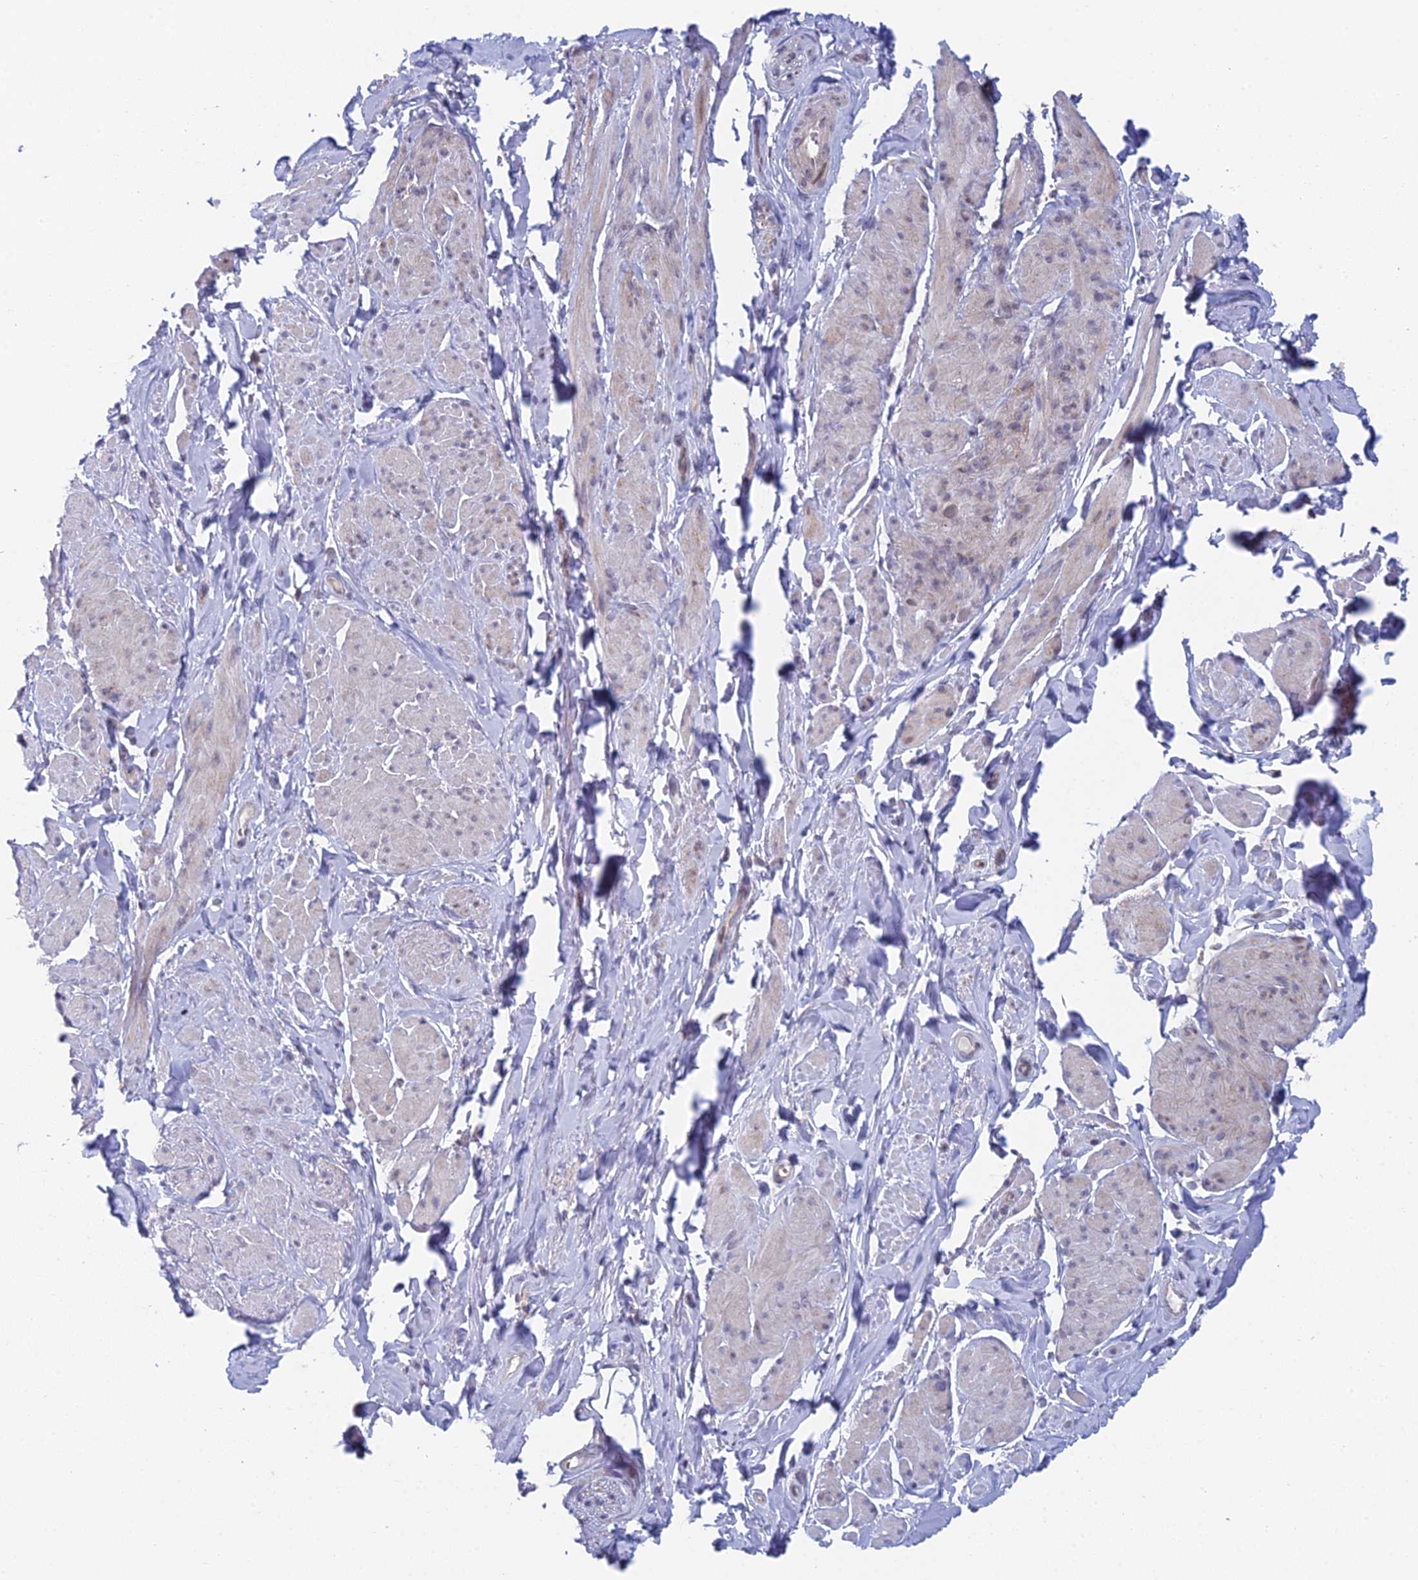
{"staining": {"intensity": "negative", "quantity": "none", "location": "none"}, "tissue": "smooth muscle", "cell_type": "Smooth muscle cells", "image_type": "normal", "snomed": [{"axis": "morphology", "description": "Normal tissue, NOS"}, {"axis": "topography", "description": "Smooth muscle"}, {"axis": "topography", "description": "Peripheral nerve tissue"}], "caption": "Histopathology image shows no protein expression in smooth muscle cells of unremarkable smooth muscle.", "gene": "PPP1R26", "patient": {"sex": "male", "age": 69}}